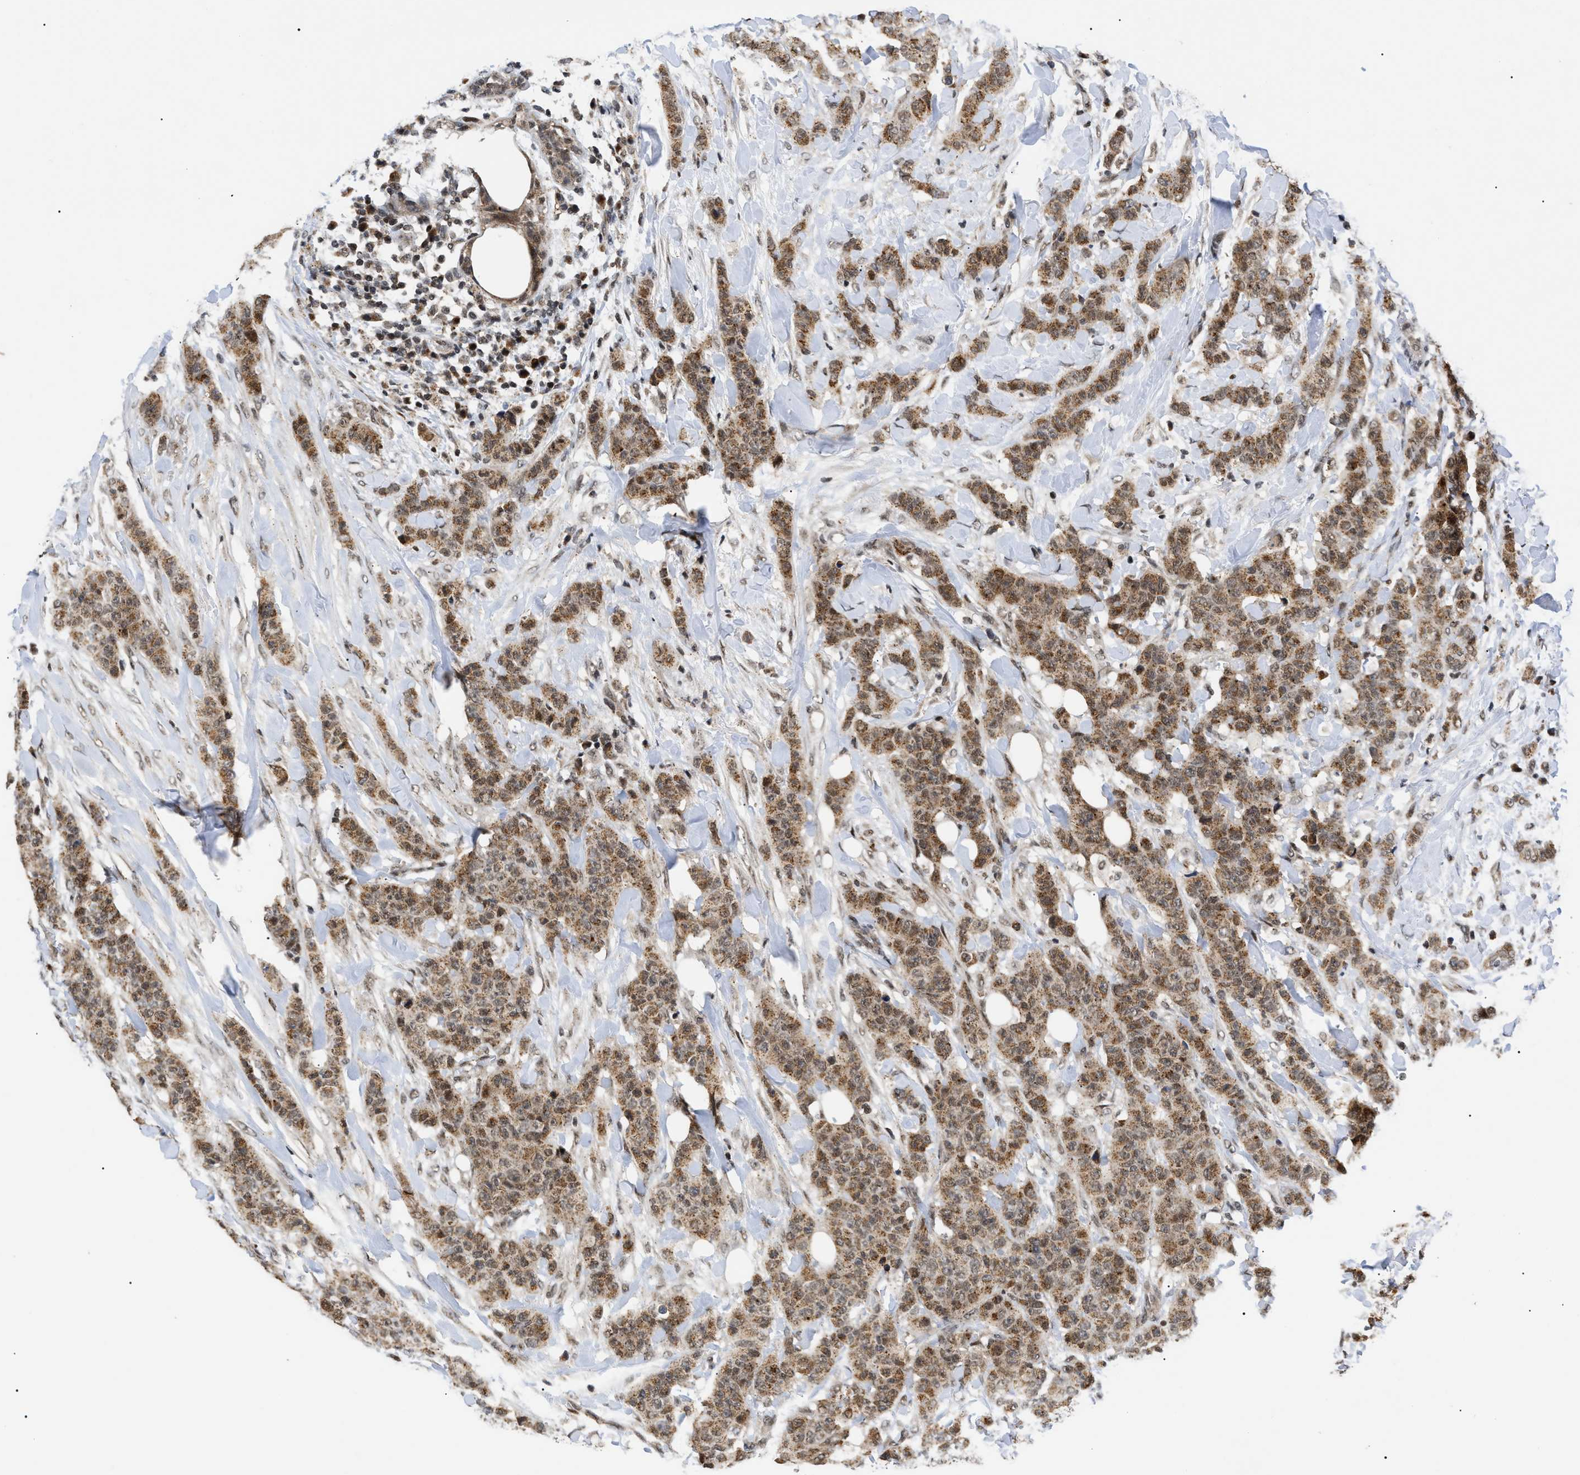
{"staining": {"intensity": "moderate", "quantity": ">75%", "location": "cytoplasmic/membranous"}, "tissue": "breast cancer", "cell_type": "Tumor cells", "image_type": "cancer", "snomed": [{"axis": "morphology", "description": "Normal tissue, NOS"}, {"axis": "morphology", "description": "Duct carcinoma"}, {"axis": "topography", "description": "Breast"}], "caption": "An image of human breast cancer stained for a protein shows moderate cytoplasmic/membranous brown staining in tumor cells.", "gene": "ZBTB11", "patient": {"sex": "female", "age": 40}}